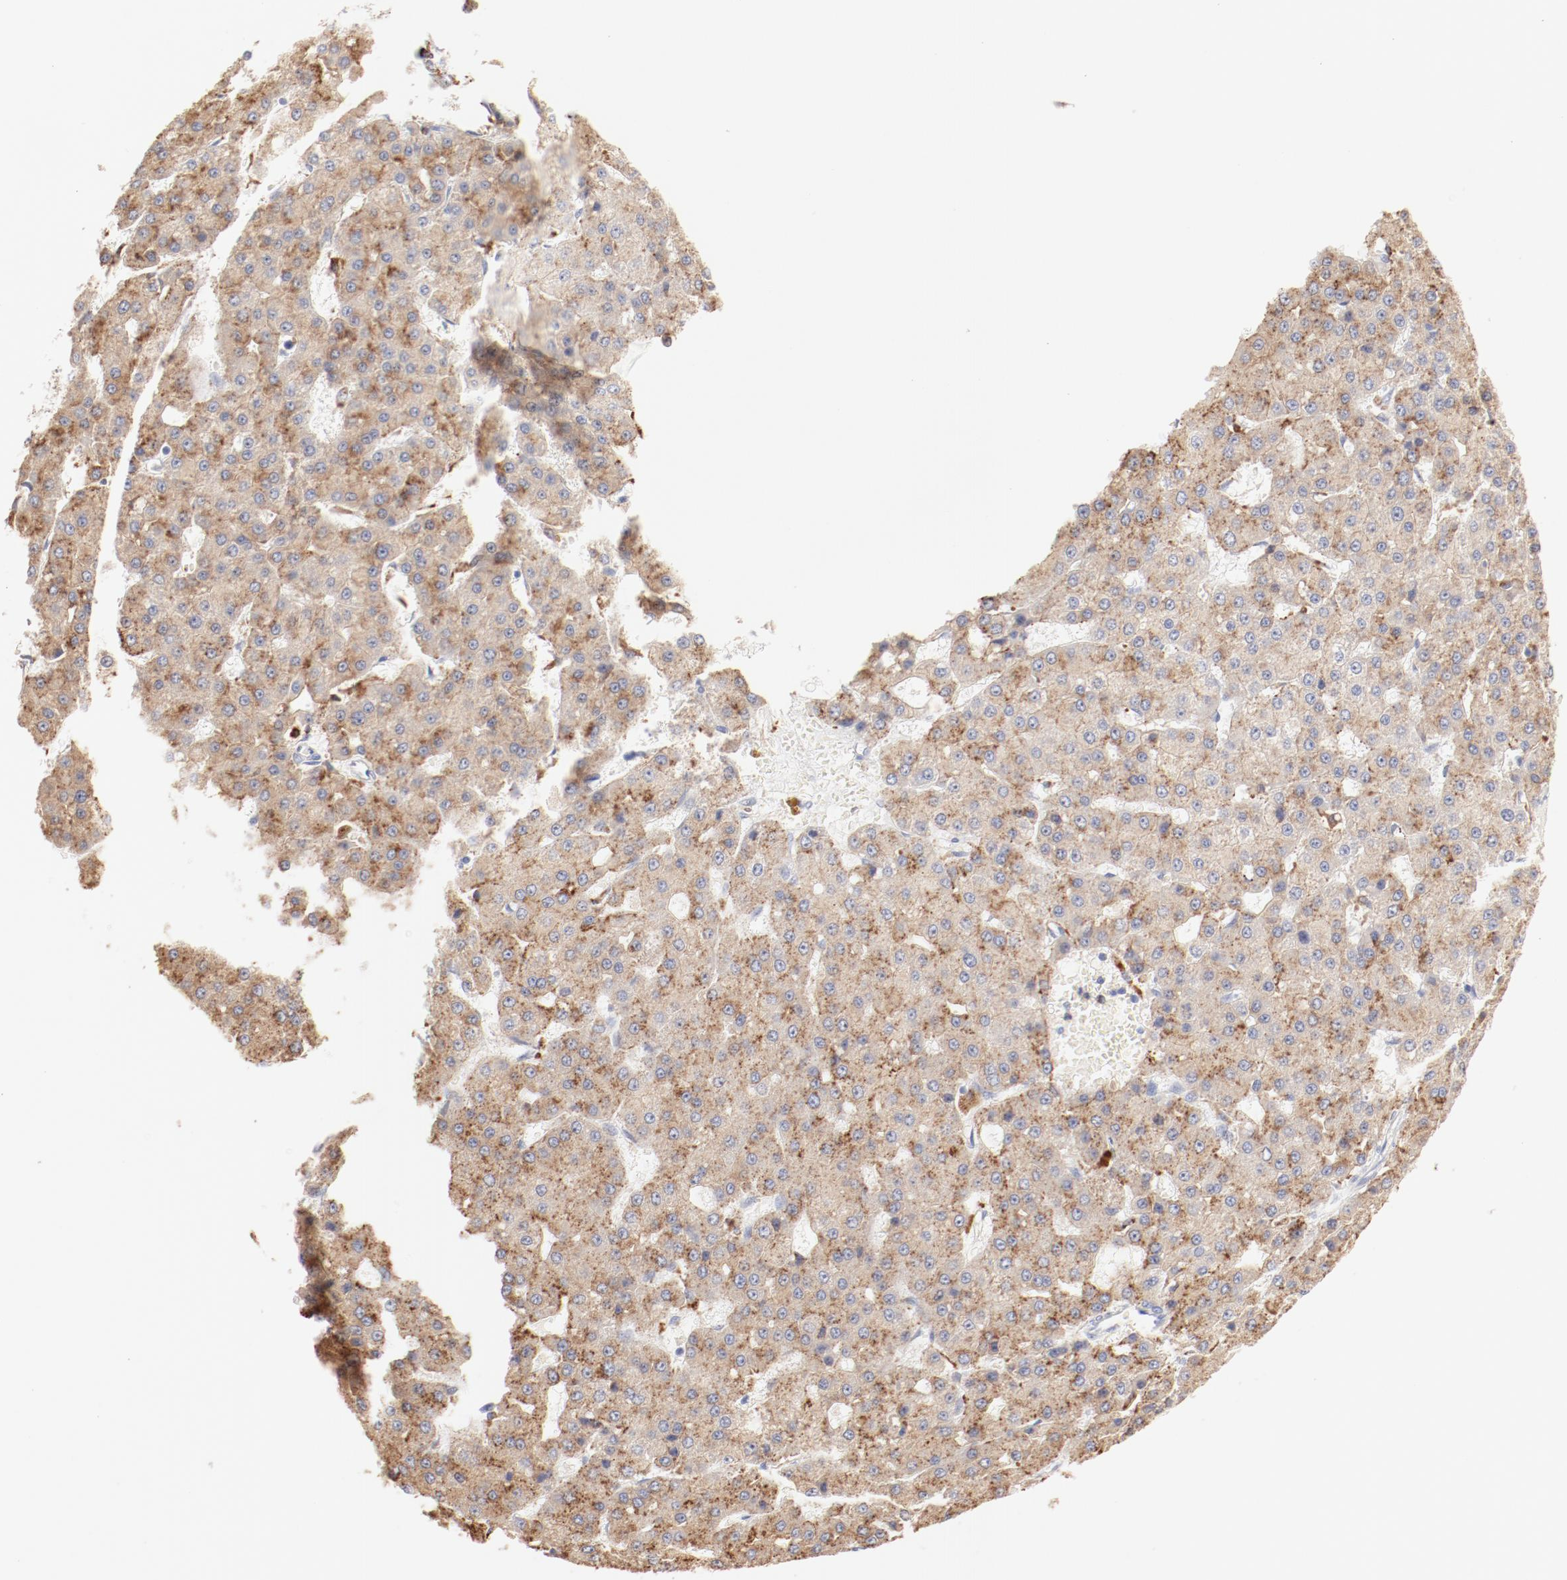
{"staining": {"intensity": "moderate", "quantity": ">75%", "location": "cytoplasmic/membranous"}, "tissue": "liver cancer", "cell_type": "Tumor cells", "image_type": "cancer", "snomed": [{"axis": "morphology", "description": "Carcinoma, Hepatocellular, NOS"}, {"axis": "topography", "description": "Liver"}], "caption": "Human liver cancer (hepatocellular carcinoma) stained with a brown dye reveals moderate cytoplasmic/membranous positive expression in about >75% of tumor cells.", "gene": "CTSH", "patient": {"sex": "male", "age": 47}}